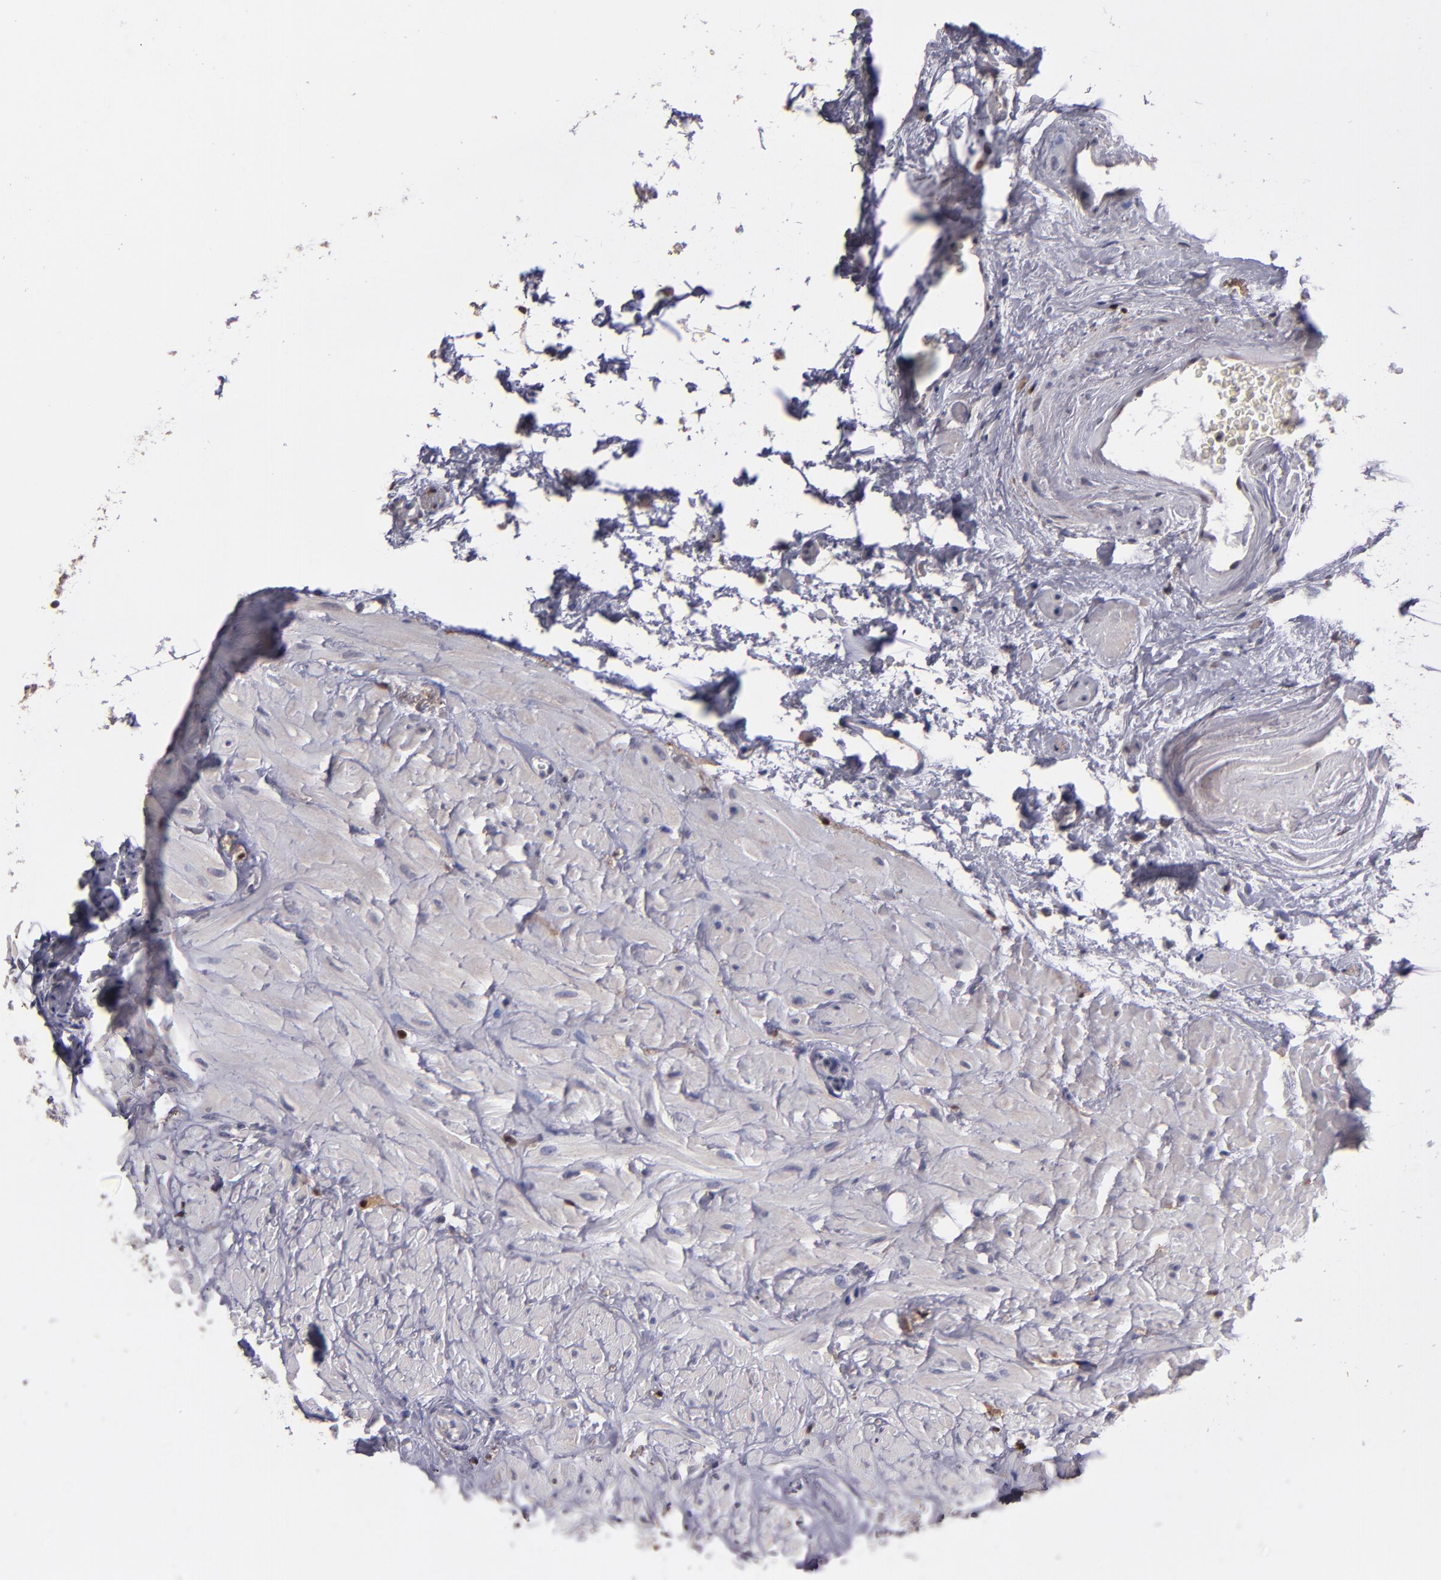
{"staining": {"intensity": "moderate", "quantity": "<25%", "location": "cytoplasmic/membranous,nuclear"}, "tissue": "seminal vesicle", "cell_type": "Glandular cells", "image_type": "normal", "snomed": [{"axis": "morphology", "description": "Normal tissue, NOS"}, {"axis": "topography", "description": "Seminal veicle"}], "caption": "A brown stain shows moderate cytoplasmic/membranous,nuclear expression of a protein in glandular cells of normal human seminal vesicle. (brown staining indicates protein expression, while blue staining denotes nuclei).", "gene": "S100A1", "patient": {"sex": "male", "age": 63}}